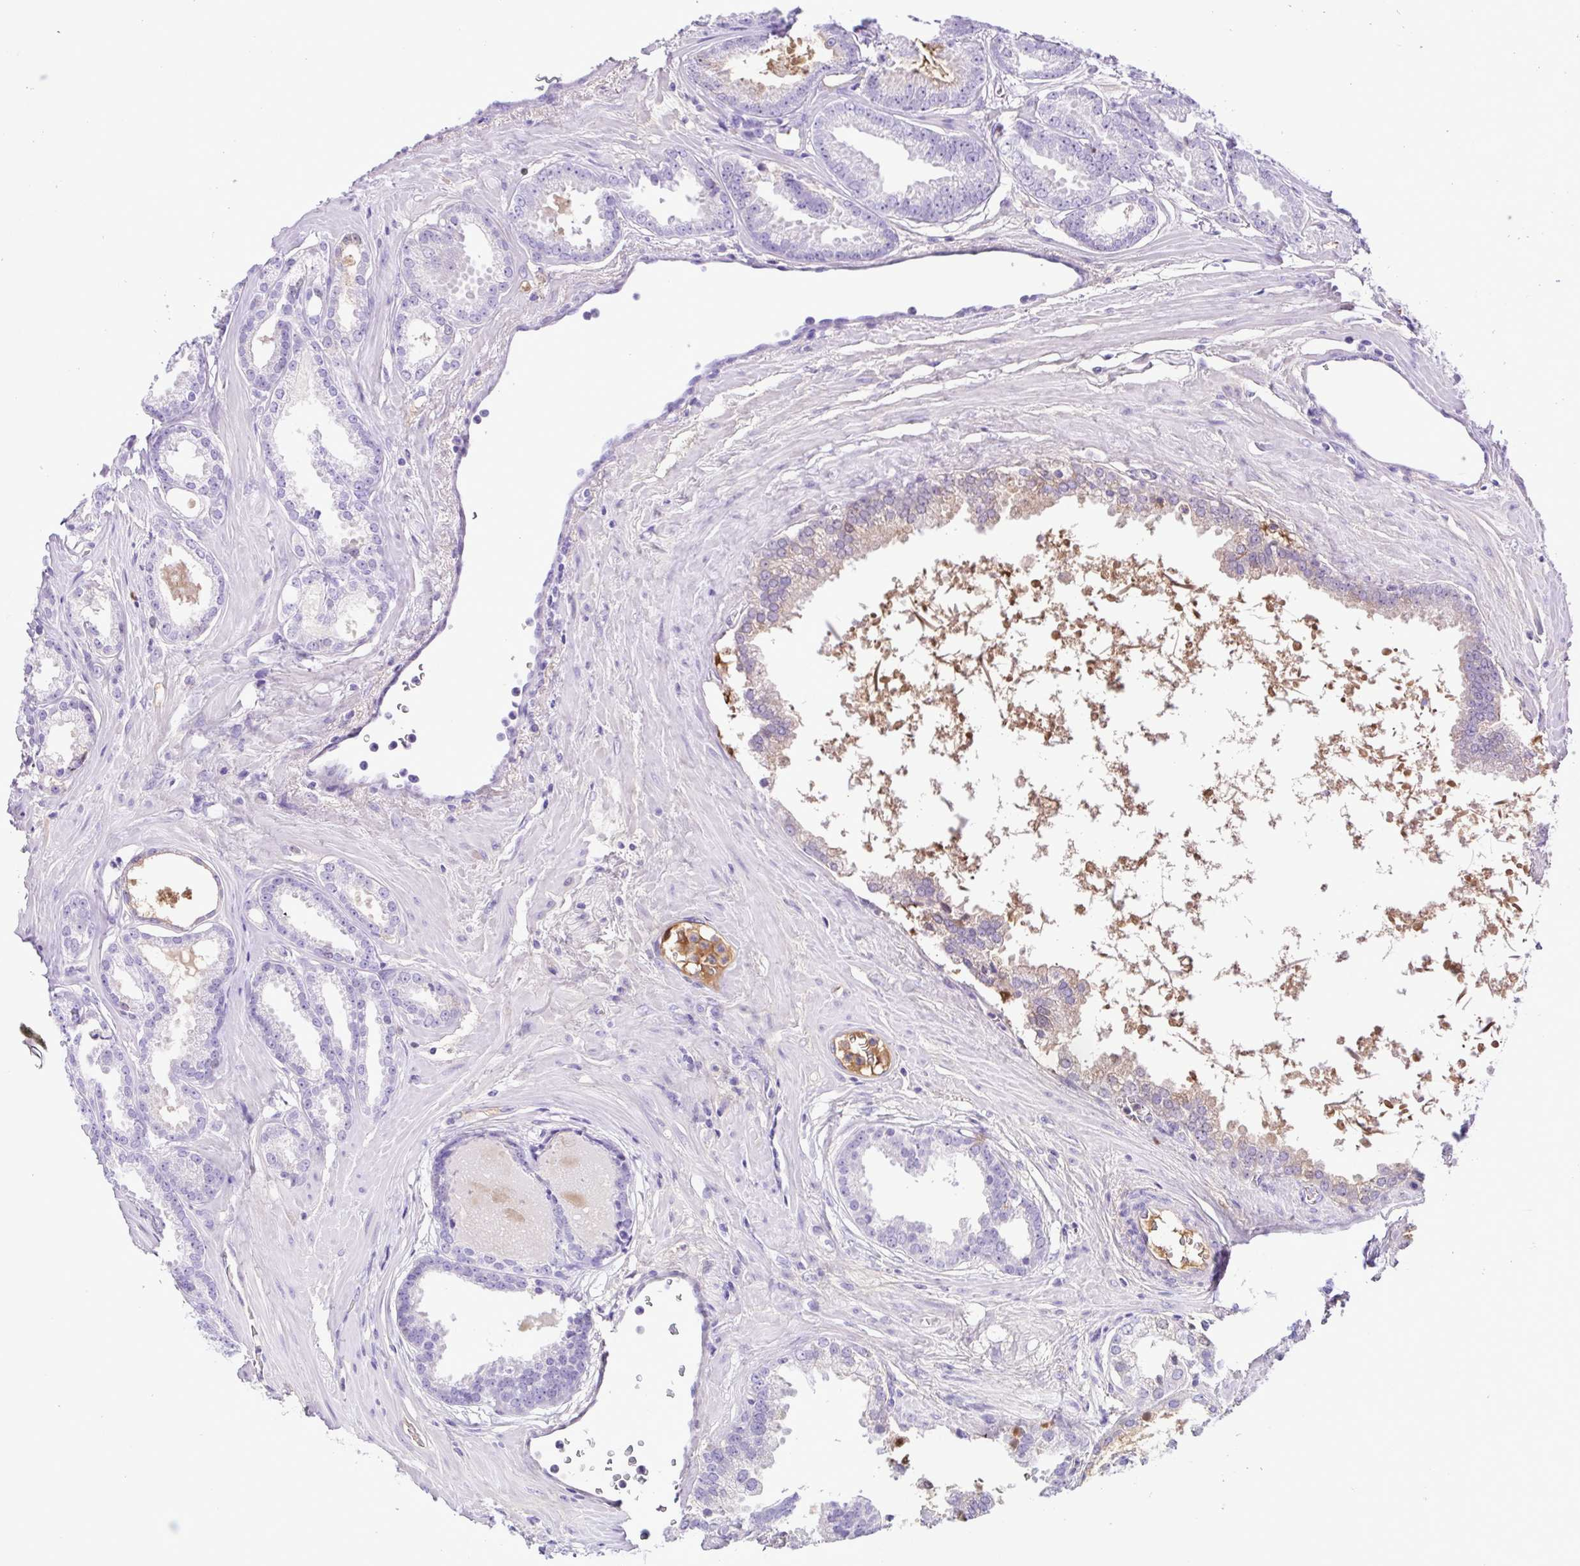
{"staining": {"intensity": "negative", "quantity": "none", "location": "none"}, "tissue": "prostate cancer", "cell_type": "Tumor cells", "image_type": "cancer", "snomed": [{"axis": "morphology", "description": "Adenocarcinoma, Low grade"}, {"axis": "topography", "description": "Prostate"}], "caption": "A high-resolution micrograph shows IHC staining of prostate cancer (adenocarcinoma (low-grade)), which reveals no significant positivity in tumor cells.", "gene": "IGFL1", "patient": {"sex": "male", "age": 65}}